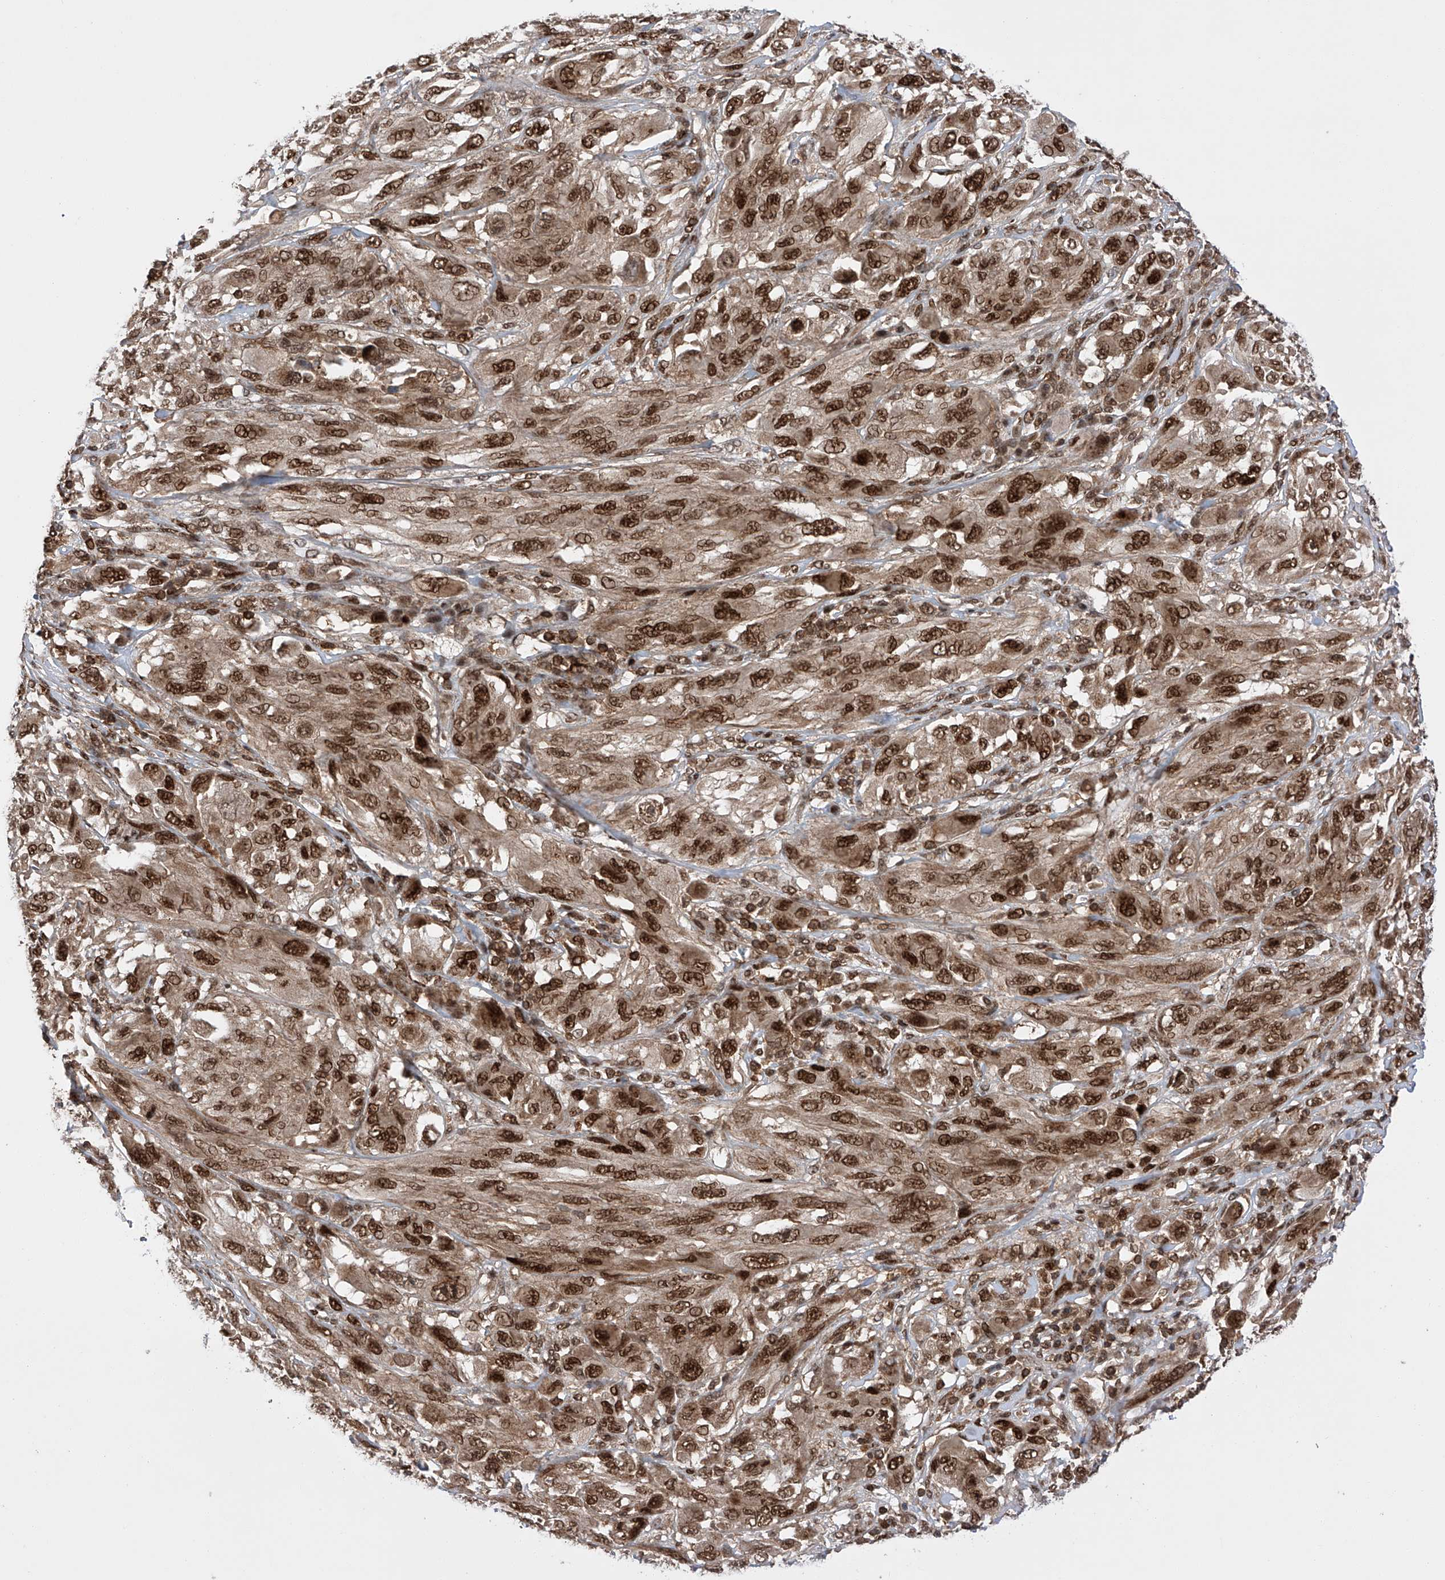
{"staining": {"intensity": "strong", "quantity": ">75%", "location": "nuclear"}, "tissue": "melanoma", "cell_type": "Tumor cells", "image_type": "cancer", "snomed": [{"axis": "morphology", "description": "Malignant melanoma, NOS"}, {"axis": "topography", "description": "Skin"}], "caption": "This histopathology image demonstrates immunohistochemistry (IHC) staining of human malignant melanoma, with high strong nuclear positivity in about >75% of tumor cells.", "gene": "ZNF280D", "patient": {"sex": "female", "age": 91}}